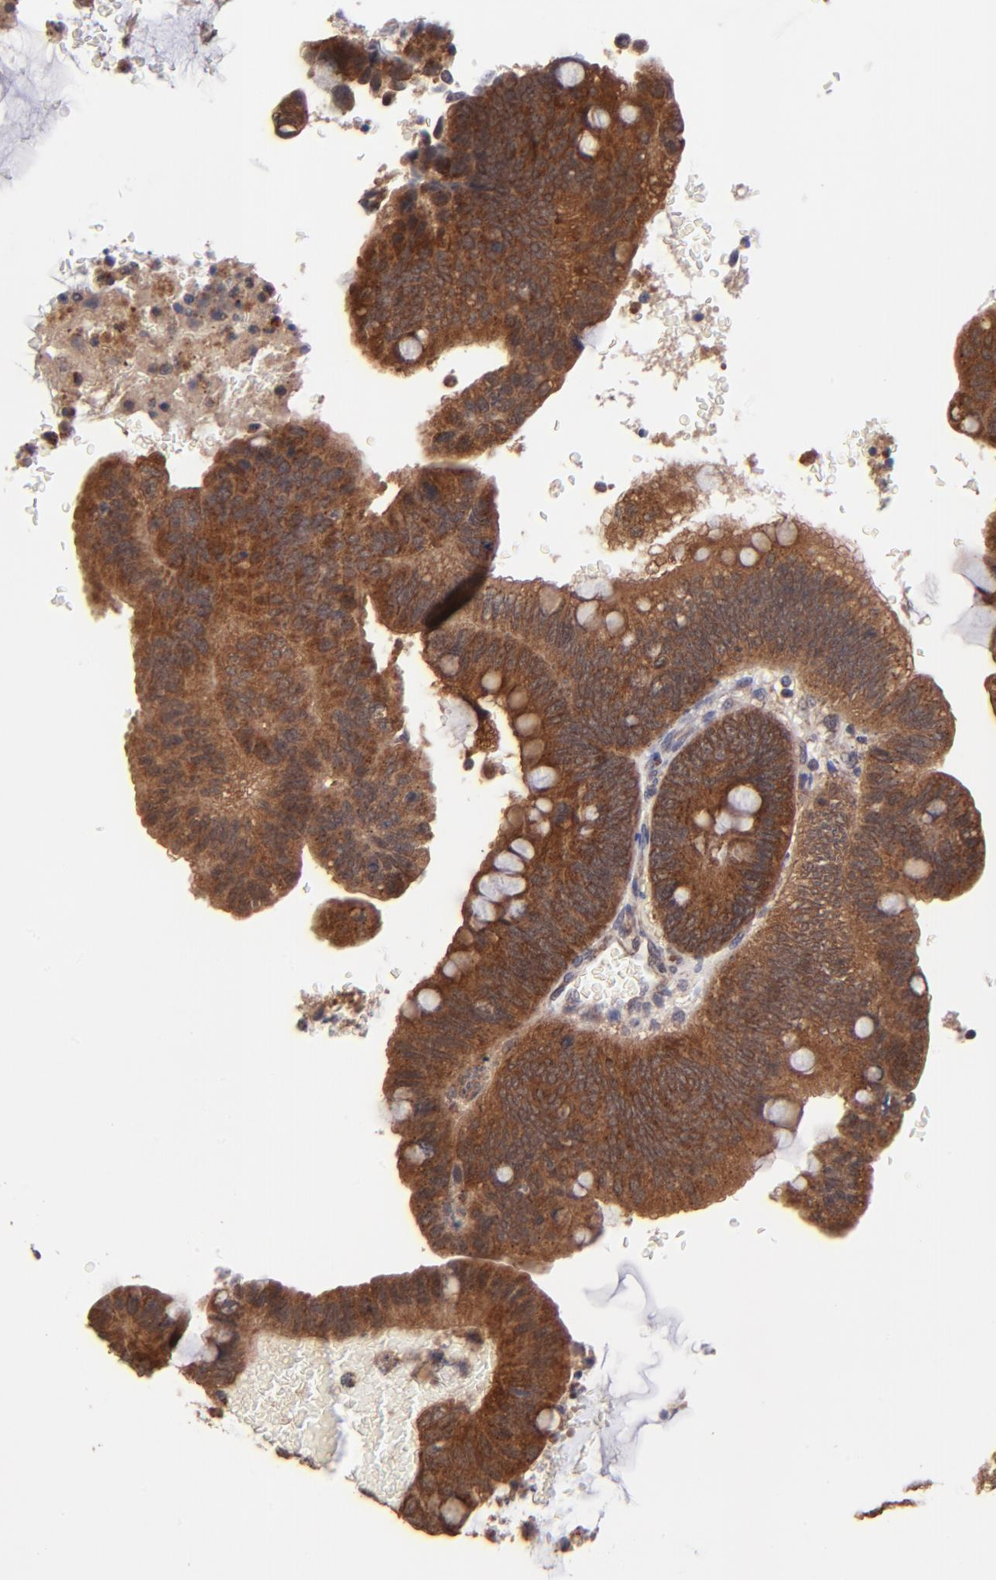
{"staining": {"intensity": "strong", "quantity": ">75%", "location": "cytoplasmic/membranous"}, "tissue": "colorectal cancer", "cell_type": "Tumor cells", "image_type": "cancer", "snomed": [{"axis": "morphology", "description": "Normal tissue, NOS"}, {"axis": "morphology", "description": "Adenocarcinoma, NOS"}, {"axis": "topography", "description": "Rectum"}], "caption": "Colorectal adenocarcinoma stained with immunohistochemistry (IHC) demonstrates strong cytoplasmic/membranous staining in about >75% of tumor cells.", "gene": "BAIAP2L2", "patient": {"sex": "male", "age": 92}}